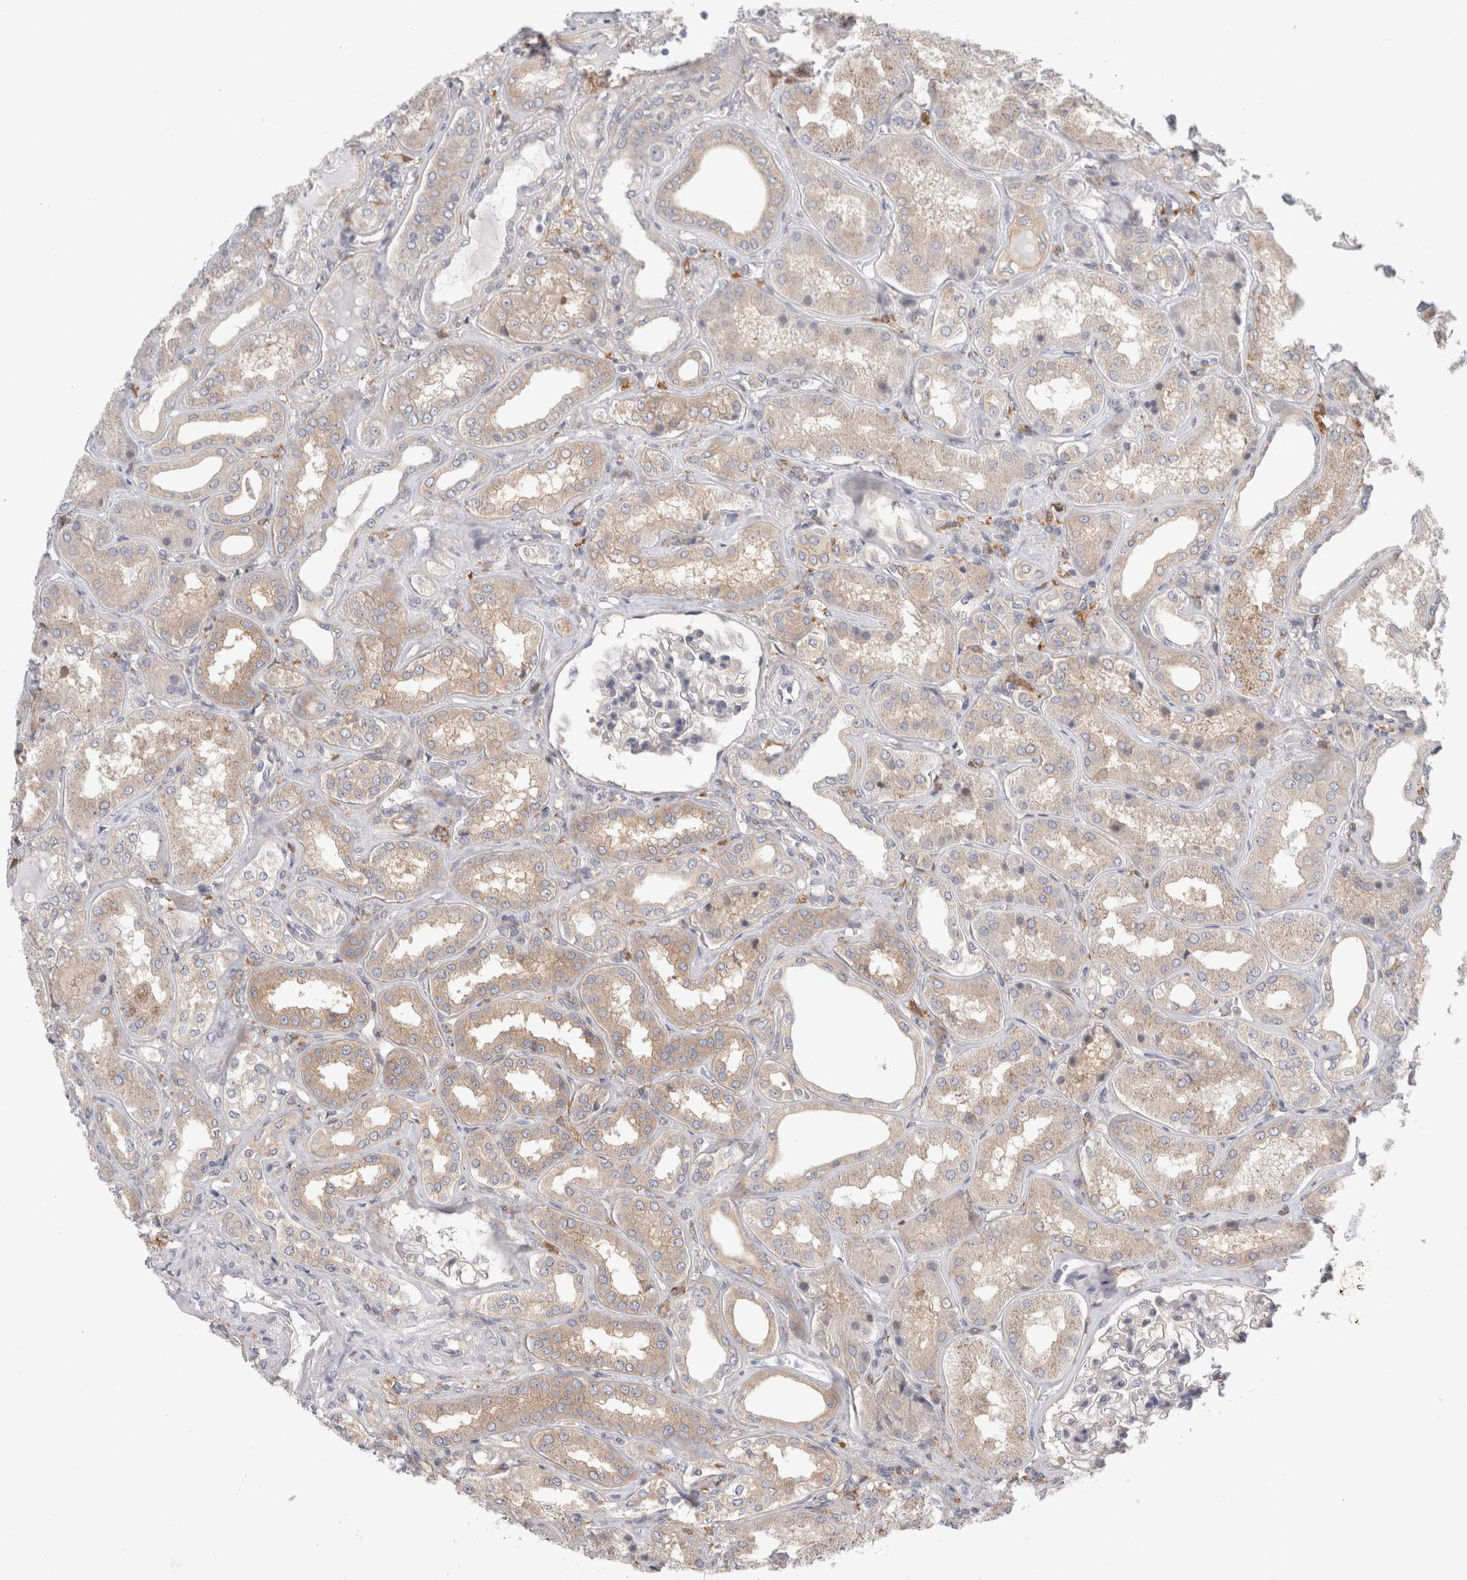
{"staining": {"intensity": "negative", "quantity": "none", "location": "none"}, "tissue": "kidney", "cell_type": "Cells in glomeruli", "image_type": "normal", "snomed": [{"axis": "morphology", "description": "Normal tissue, NOS"}, {"axis": "topography", "description": "Kidney"}], "caption": "Normal kidney was stained to show a protein in brown. There is no significant positivity in cells in glomeruli. (DAB (3,3'-diaminobenzidine) IHC visualized using brightfield microscopy, high magnification).", "gene": "CDCA7L", "patient": {"sex": "female", "age": 56}}